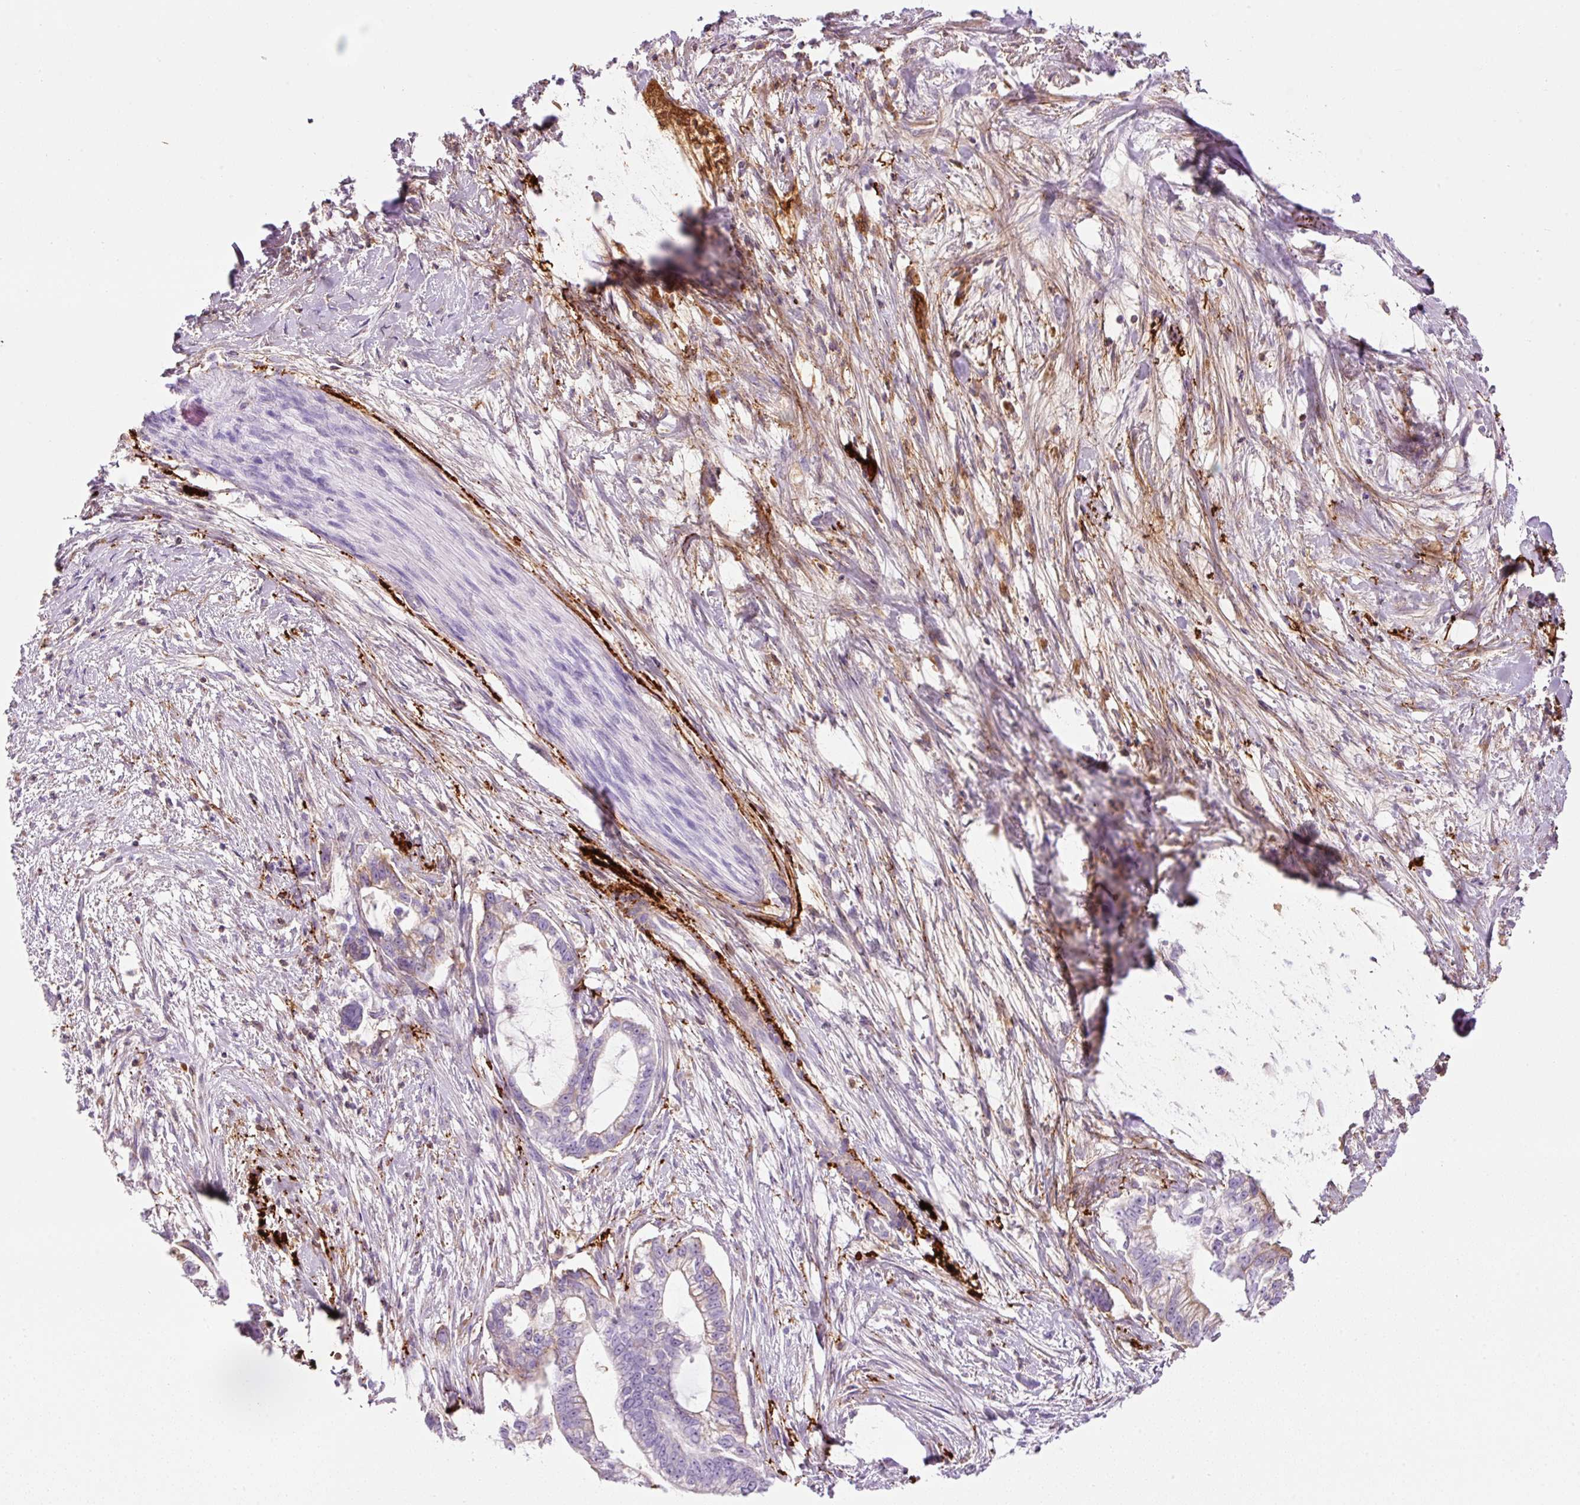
{"staining": {"intensity": "moderate", "quantity": "25%-75%", "location": "cytoplasmic/membranous"}, "tissue": "pancreatic cancer", "cell_type": "Tumor cells", "image_type": "cancer", "snomed": [{"axis": "morphology", "description": "Adenocarcinoma, NOS"}, {"axis": "topography", "description": "Pancreas"}], "caption": "Protein expression by immunohistochemistry demonstrates moderate cytoplasmic/membranous expression in about 25%-75% of tumor cells in adenocarcinoma (pancreatic).", "gene": "MFAP4", "patient": {"sex": "male", "age": 70}}